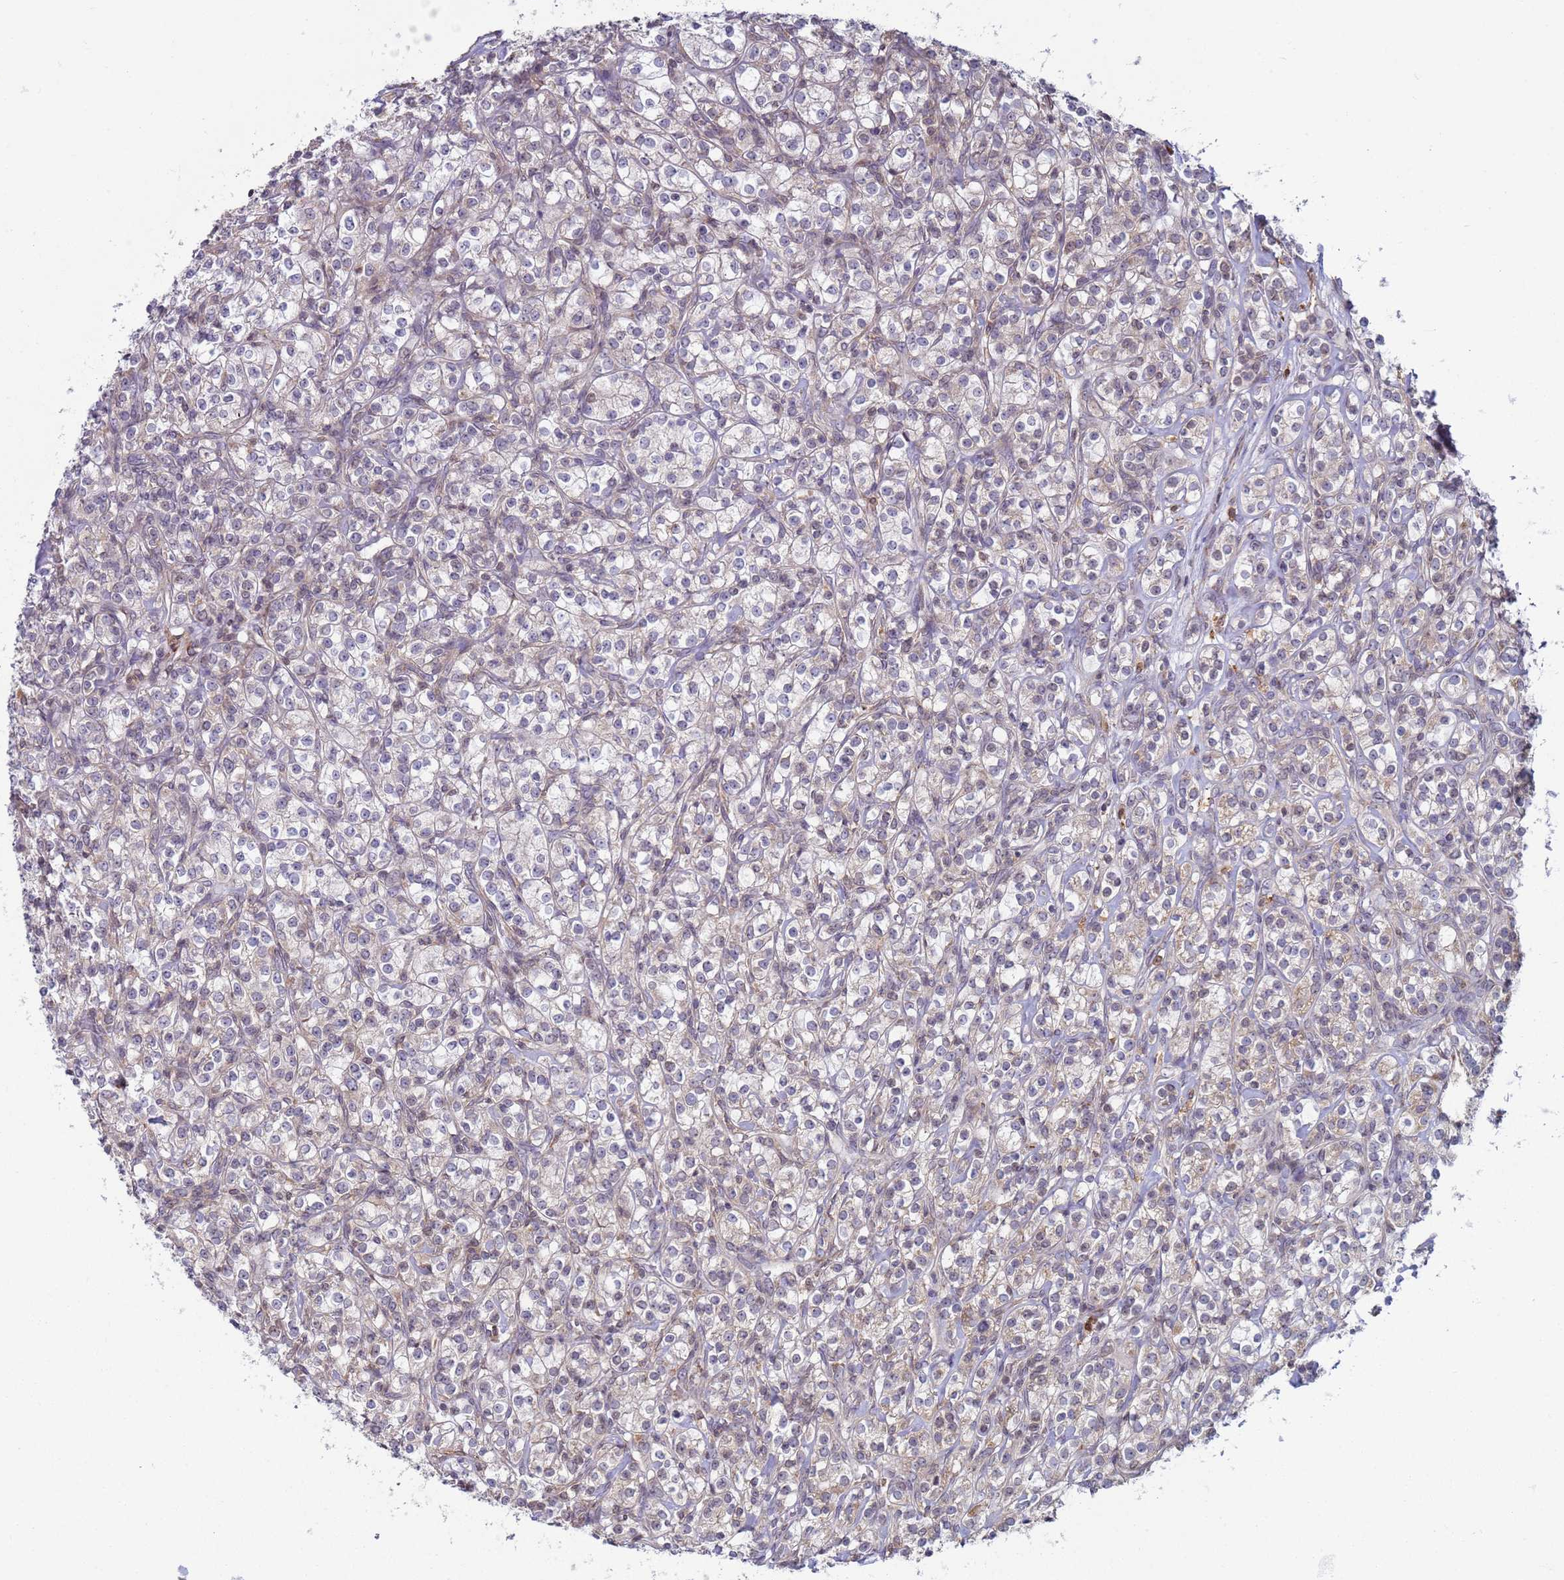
{"staining": {"intensity": "negative", "quantity": "none", "location": "none"}, "tissue": "renal cancer", "cell_type": "Tumor cells", "image_type": "cancer", "snomed": [{"axis": "morphology", "description": "Adenocarcinoma, NOS"}, {"axis": "topography", "description": "Kidney"}], "caption": "Immunohistochemical staining of adenocarcinoma (renal) reveals no significant expression in tumor cells.", "gene": "SNAPC4", "patient": {"sex": "male", "age": 77}}